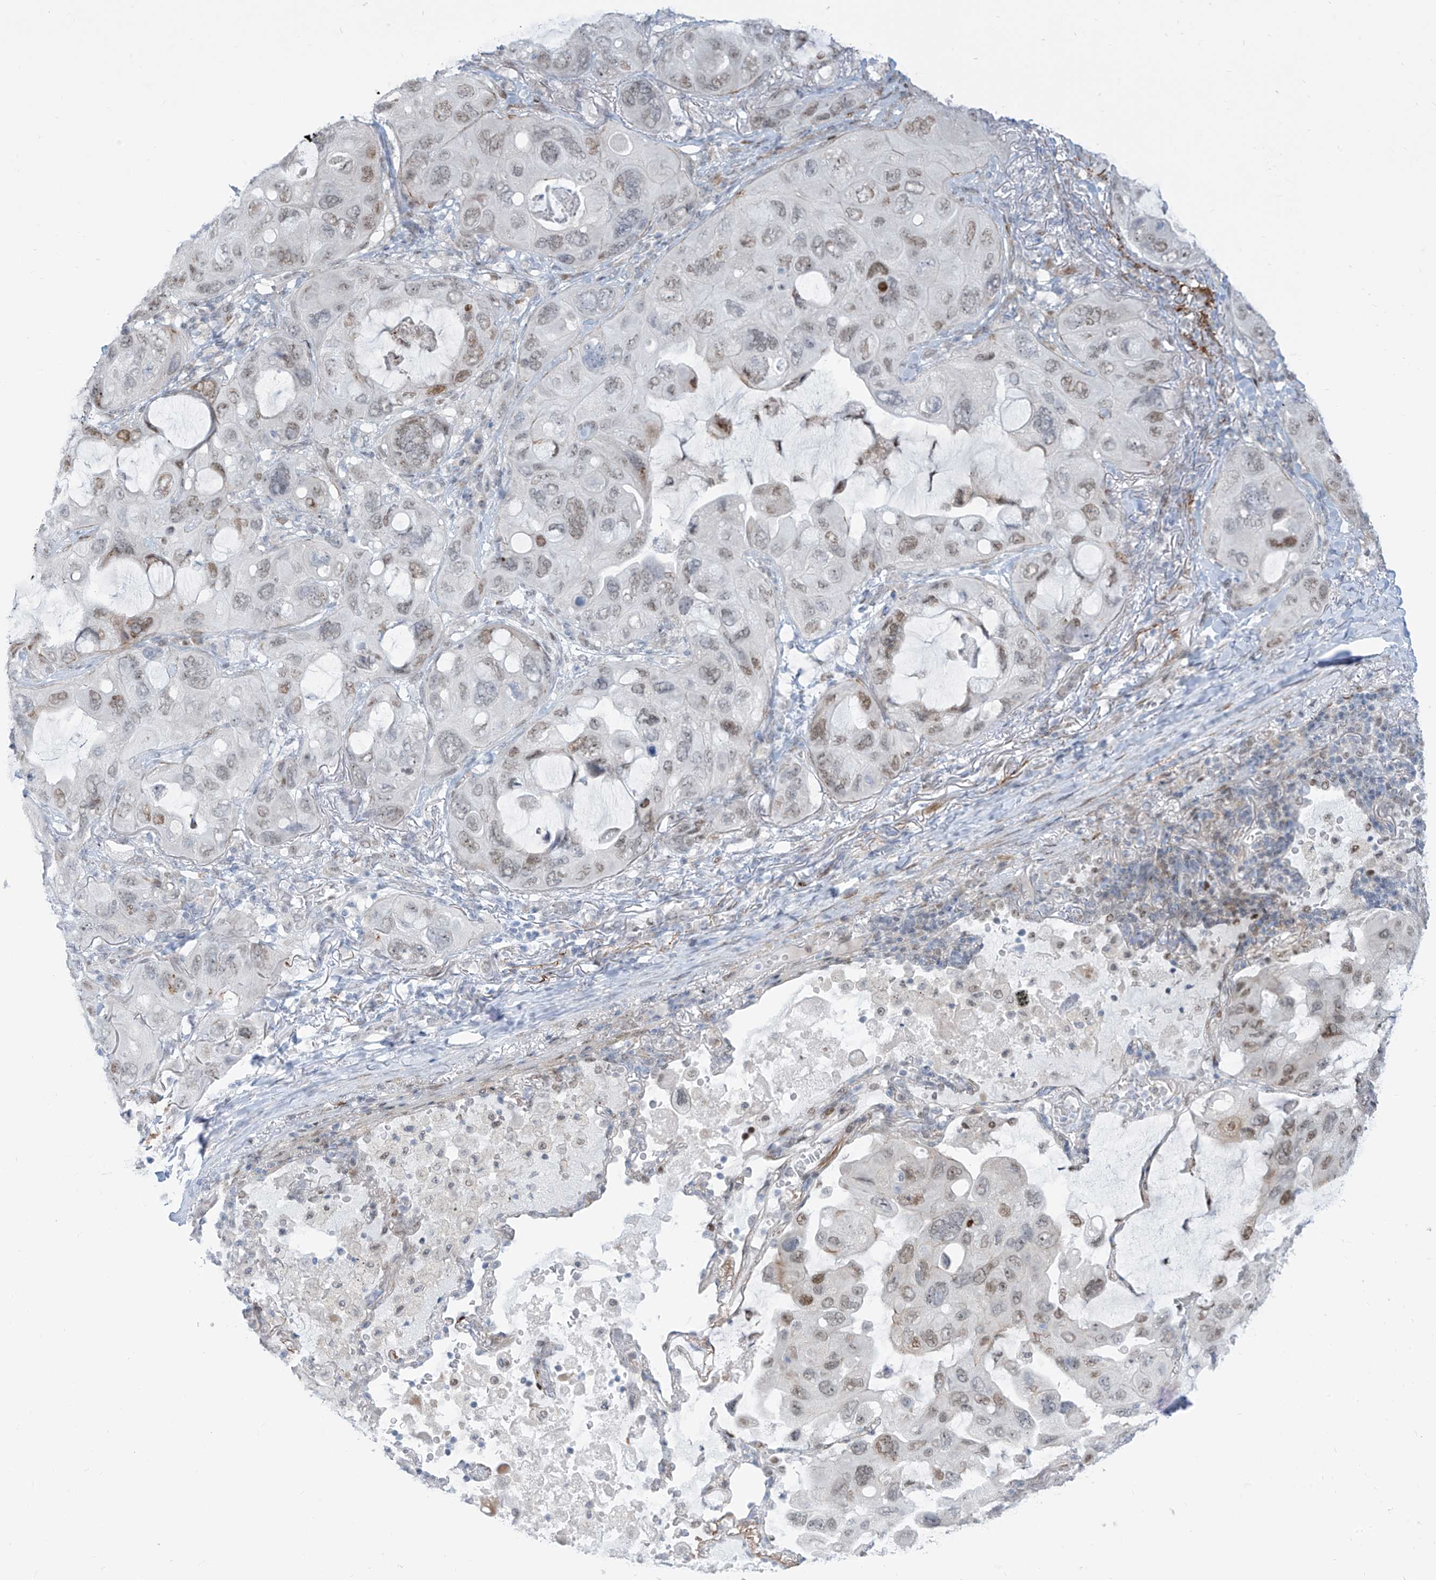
{"staining": {"intensity": "moderate", "quantity": "<25%", "location": "nuclear"}, "tissue": "lung cancer", "cell_type": "Tumor cells", "image_type": "cancer", "snomed": [{"axis": "morphology", "description": "Squamous cell carcinoma, NOS"}, {"axis": "topography", "description": "Lung"}], "caption": "Moderate nuclear staining for a protein is identified in about <25% of tumor cells of squamous cell carcinoma (lung) using immunohistochemistry (IHC).", "gene": "LIN9", "patient": {"sex": "female", "age": 73}}